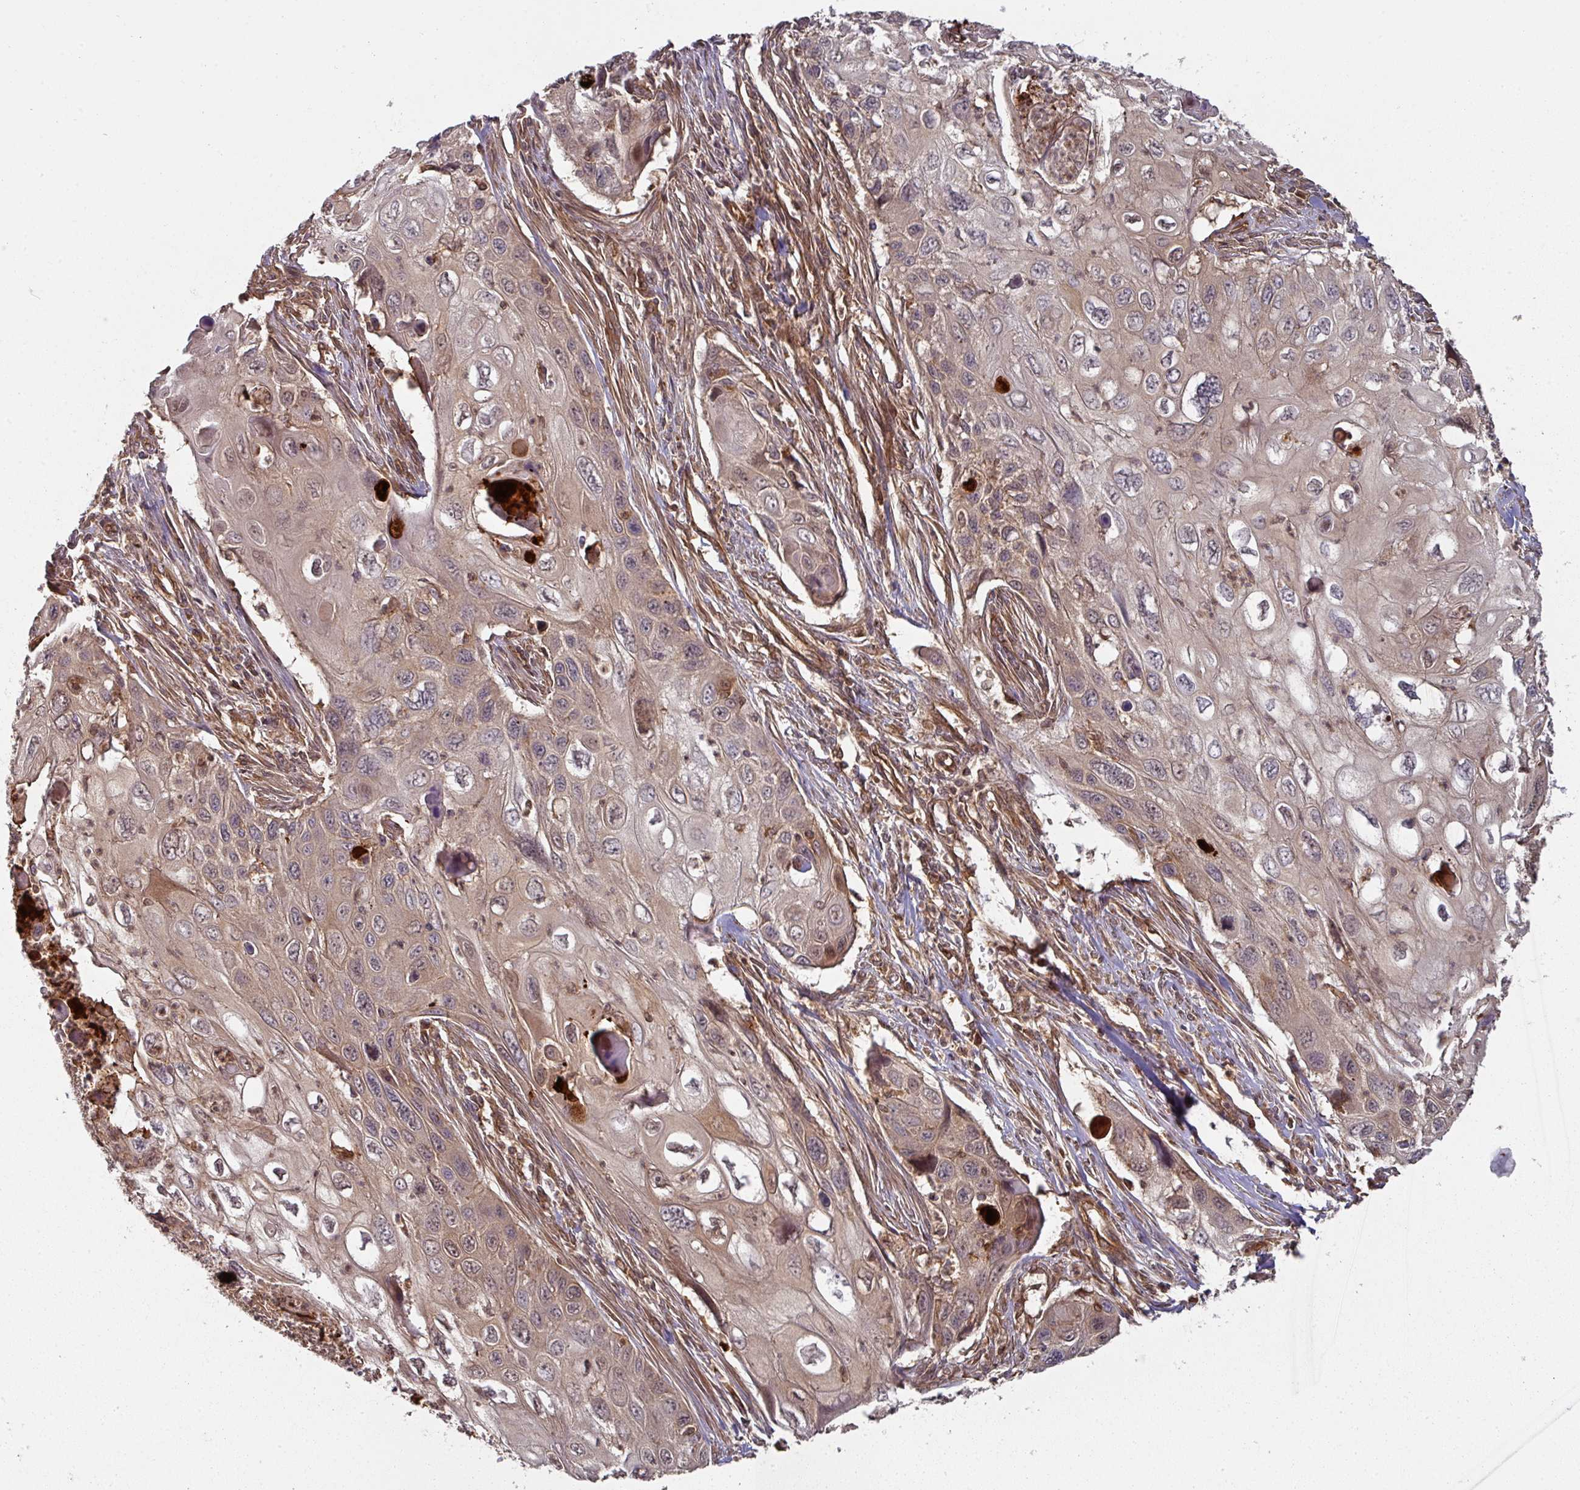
{"staining": {"intensity": "moderate", "quantity": "25%-75%", "location": "cytoplasmic/membranous"}, "tissue": "cervical cancer", "cell_type": "Tumor cells", "image_type": "cancer", "snomed": [{"axis": "morphology", "description": "Squamous cell carcinoma, NOS"}, {"axis": "topography", "description": "Cervix"}], "caption": "High-power microscopy captured an immunohistochemistry photomicrograph of squamous cell carcinoma (cervical), revealing moderate cytoplasmic/membranous staining in about 25%-75% of tumor cells.", "gene": "EIF4EBP2", "patient": {"sex": "female", "age": 70}}